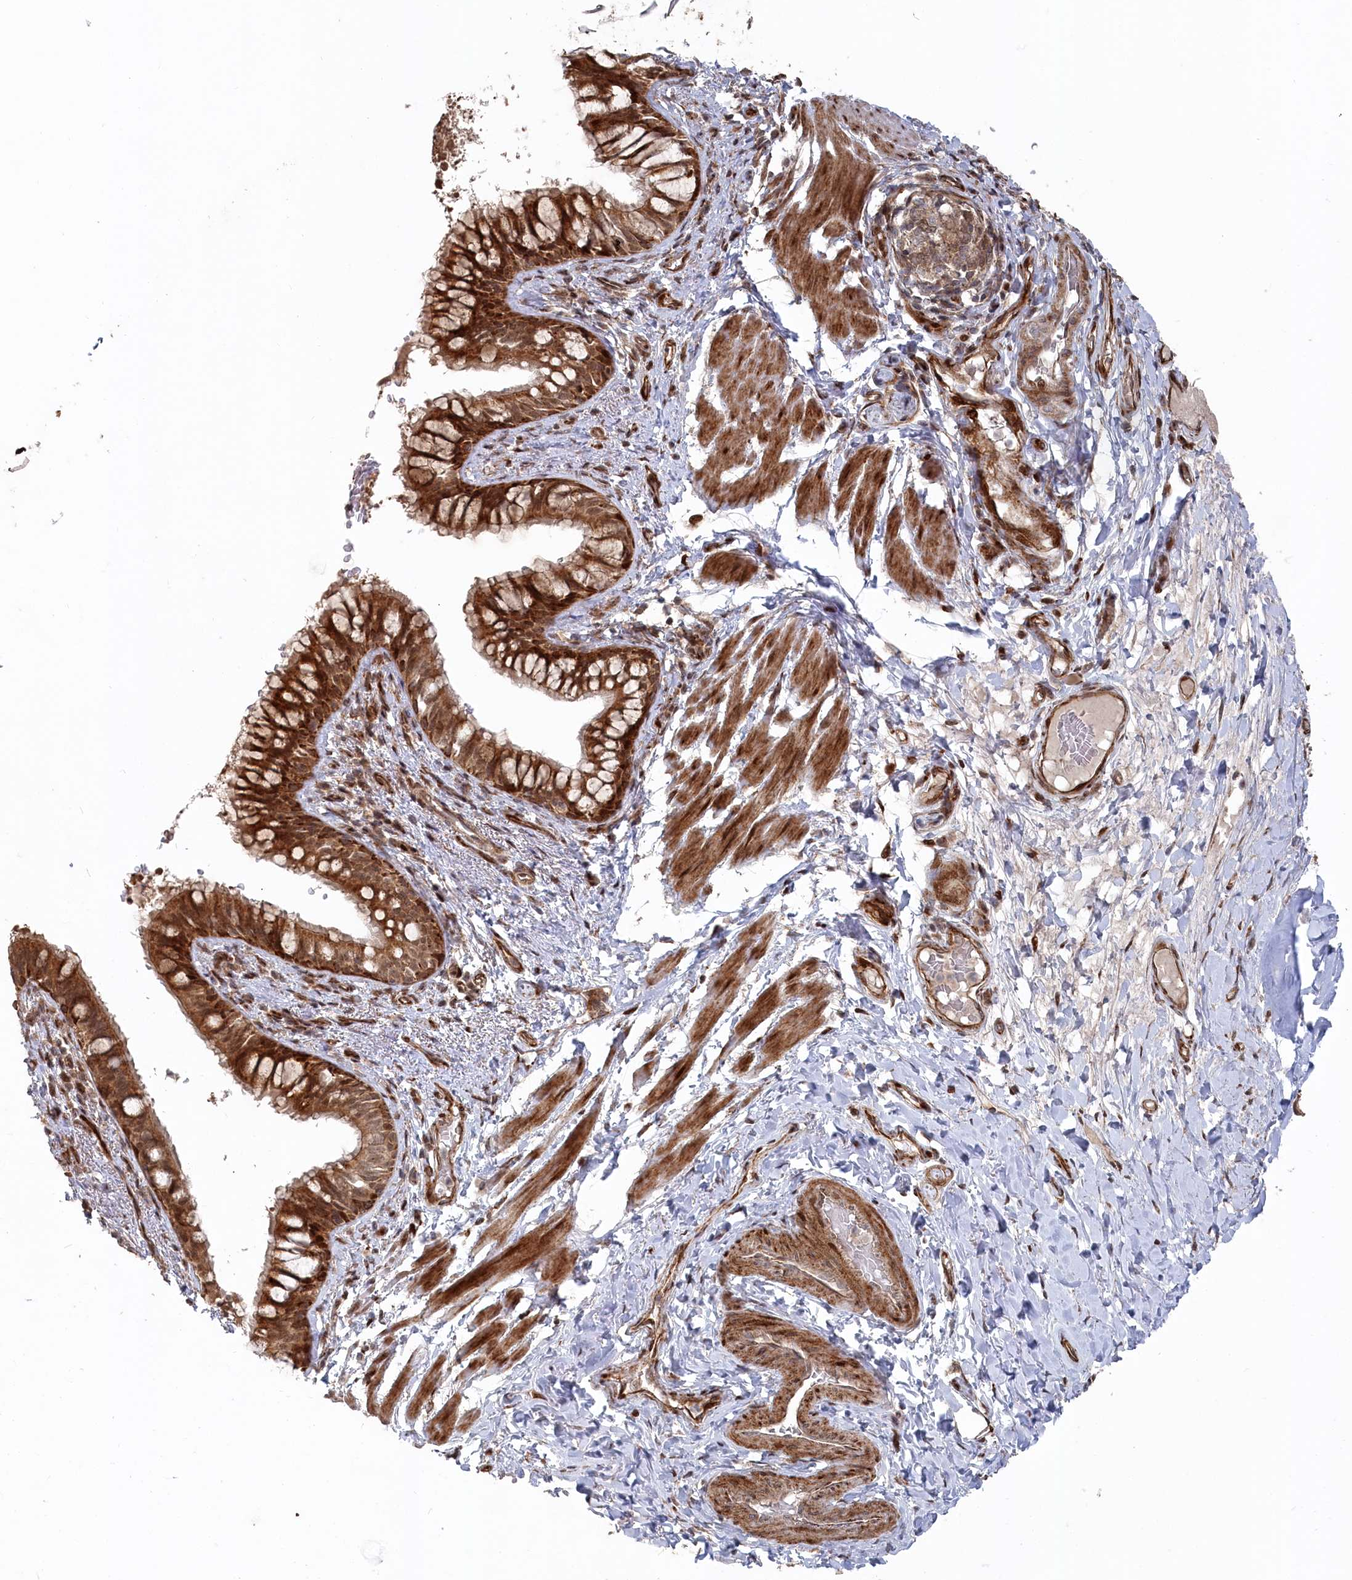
{"staining": {"intensity": "strong", "quantity": ">75%", "location": "cytoplasmic/membranous,nuclear"}, "tissue": "bronchus", "cell_type": "Respiratory epithelial cells", "image_type": "normal", "snomed": [{"axis": "morphology", "description": "Normal tissue, NOS"}, {"axis": "topography", "description": "Cartilage tissue"}, {"axis": "topography", "description": "Bronchus"}], "caption": "Bronchus stained with a brown dye exhibits strong cytoplasmic/membranous,nuclear positive staining in about >75% of respiratory epithelial cells.", "gene": "POLR3A", "patient": {"sex": "female", "age": 36}}